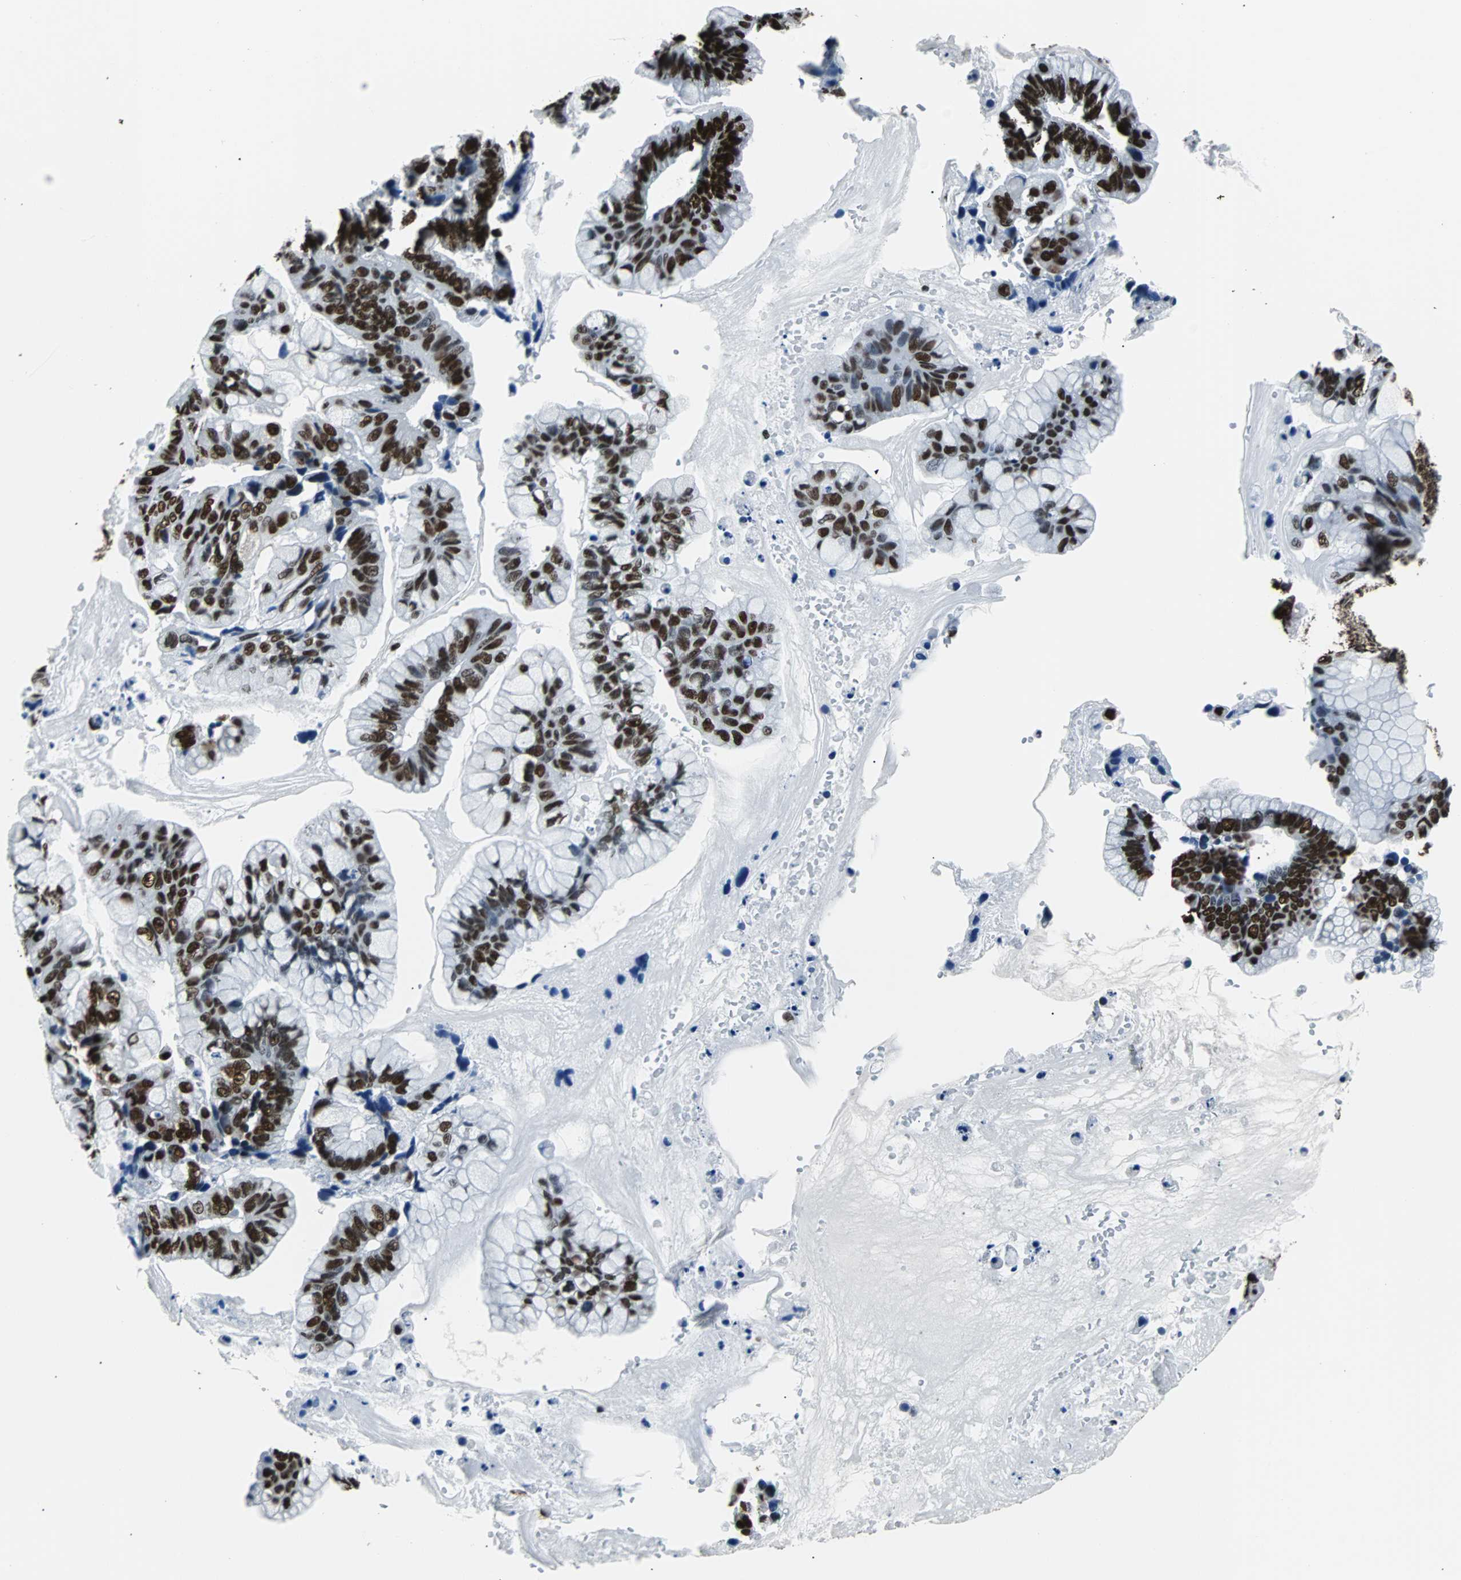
{"staining": {"intensity": "strong", "quantity": ">75%", "location": "nuclear"}, "tissue": "ovarian cancer", "cell_type": "Tumor cells", "image_type": "cancer", "snomed": [{"axis": "morphology", "description": "Cystadenocarcinoma, mucinous, NOS"}, {"axis": "topography", "description": "Ovary"}], "caption": "Strong nuclear protein positivity is appreciated in about >75% of tumor cells in ovarian mucinous cystadenocarcinoma.", "gene": "FUBP1", "patient": {"sex": "female", "age": 36}}